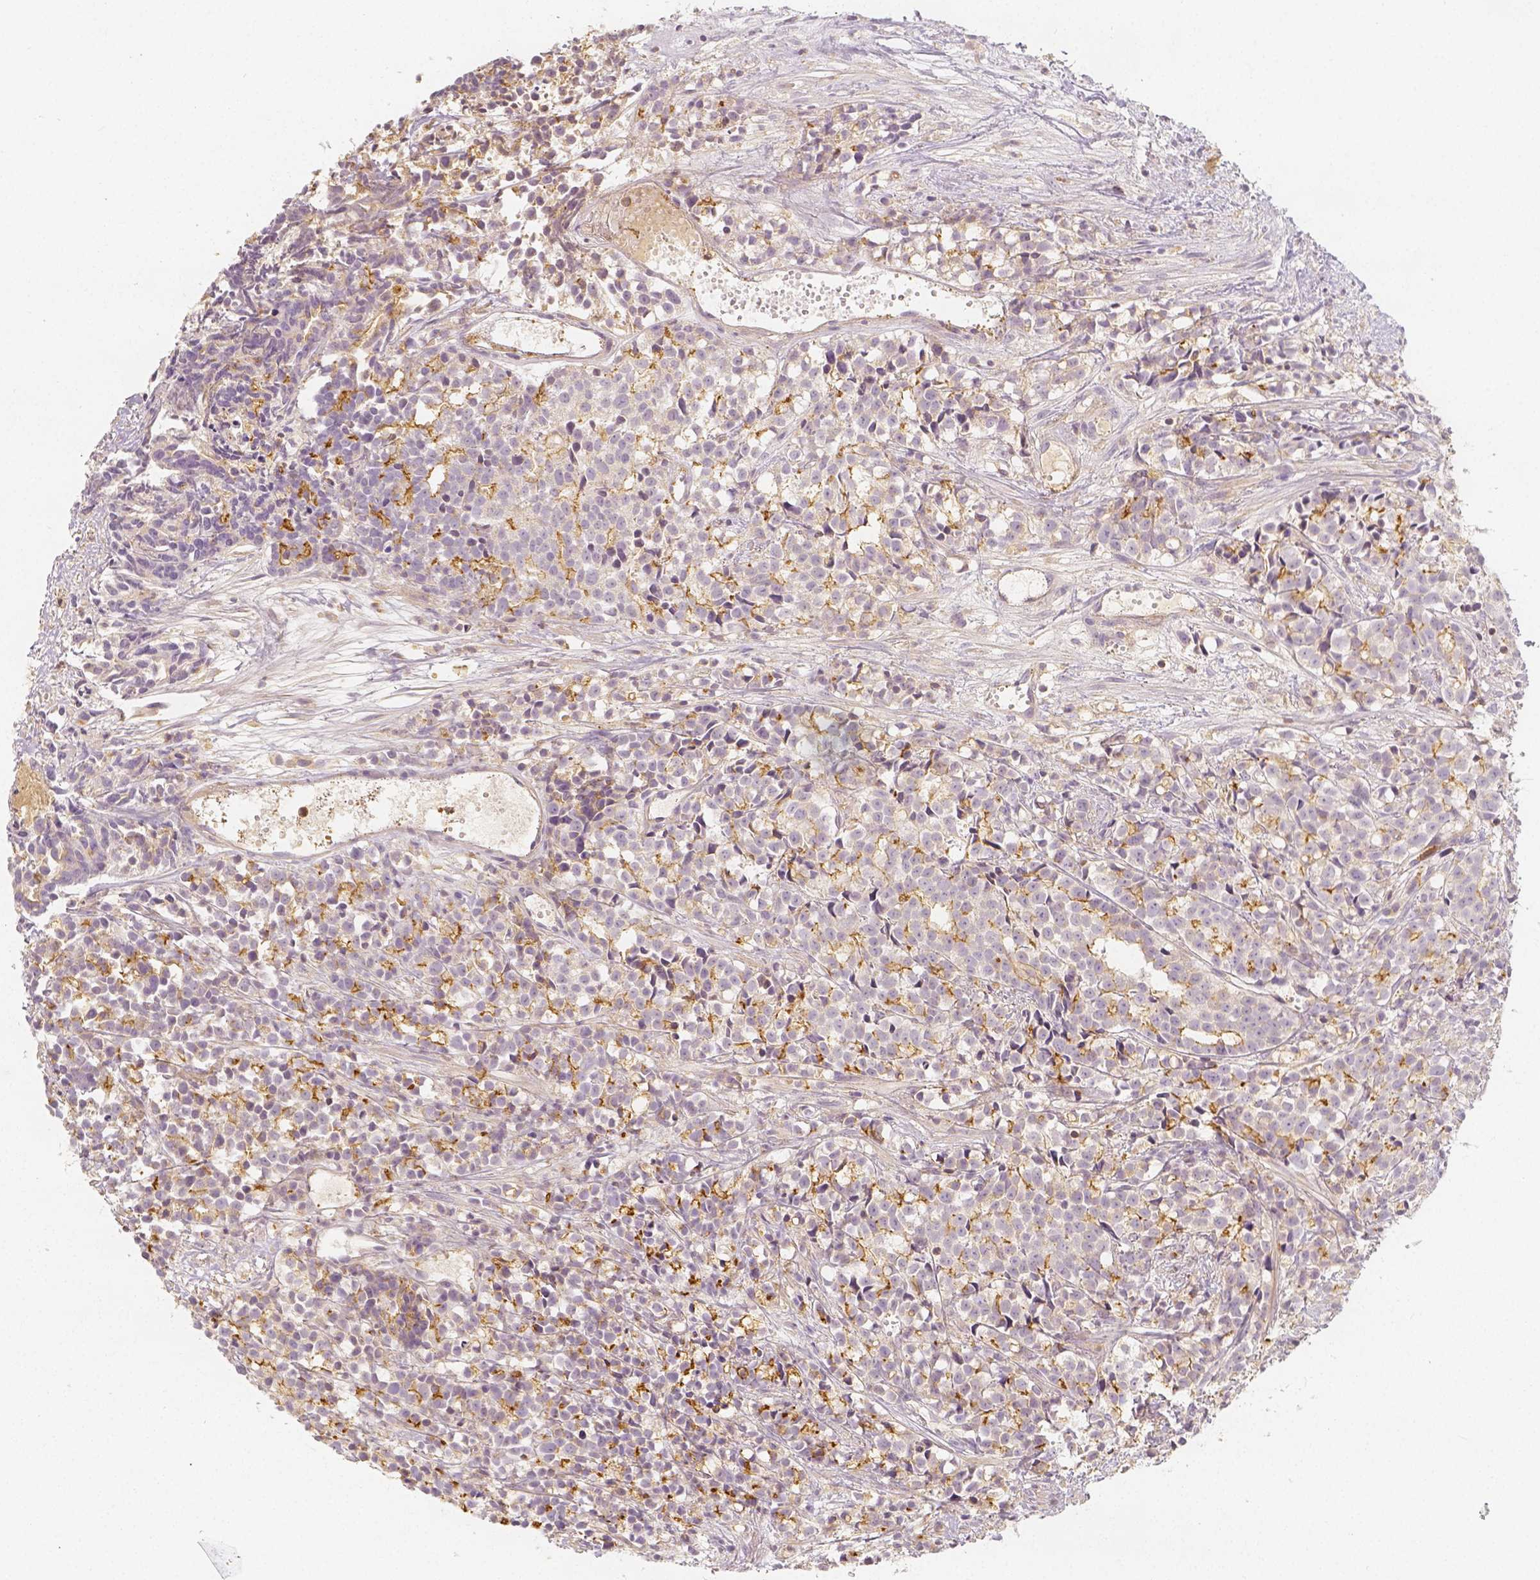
{"staining": {"intensity": "moderate", "quantity": "<25%", "location": "cytoplasmic/membranous"}, "tissue": "prostate cancer", "cell_type": "Tumor cells", "image_type": "cancer", "snomed": [{"axis": "morphology", "description": "Adenocarcinoma, High grade"}, {"axis": "topography", "description": "Prostate"}], "caption": "Adenocarcinoma (high-grade) (prostate) stained with DAB immunohistochemistry demonstrates low levels of moderate cytoplasmic/membranous positivity in about <25% of tumor cells.", "gene": "PTPRJ", "patient": {"sex": "male", "age": 58}}